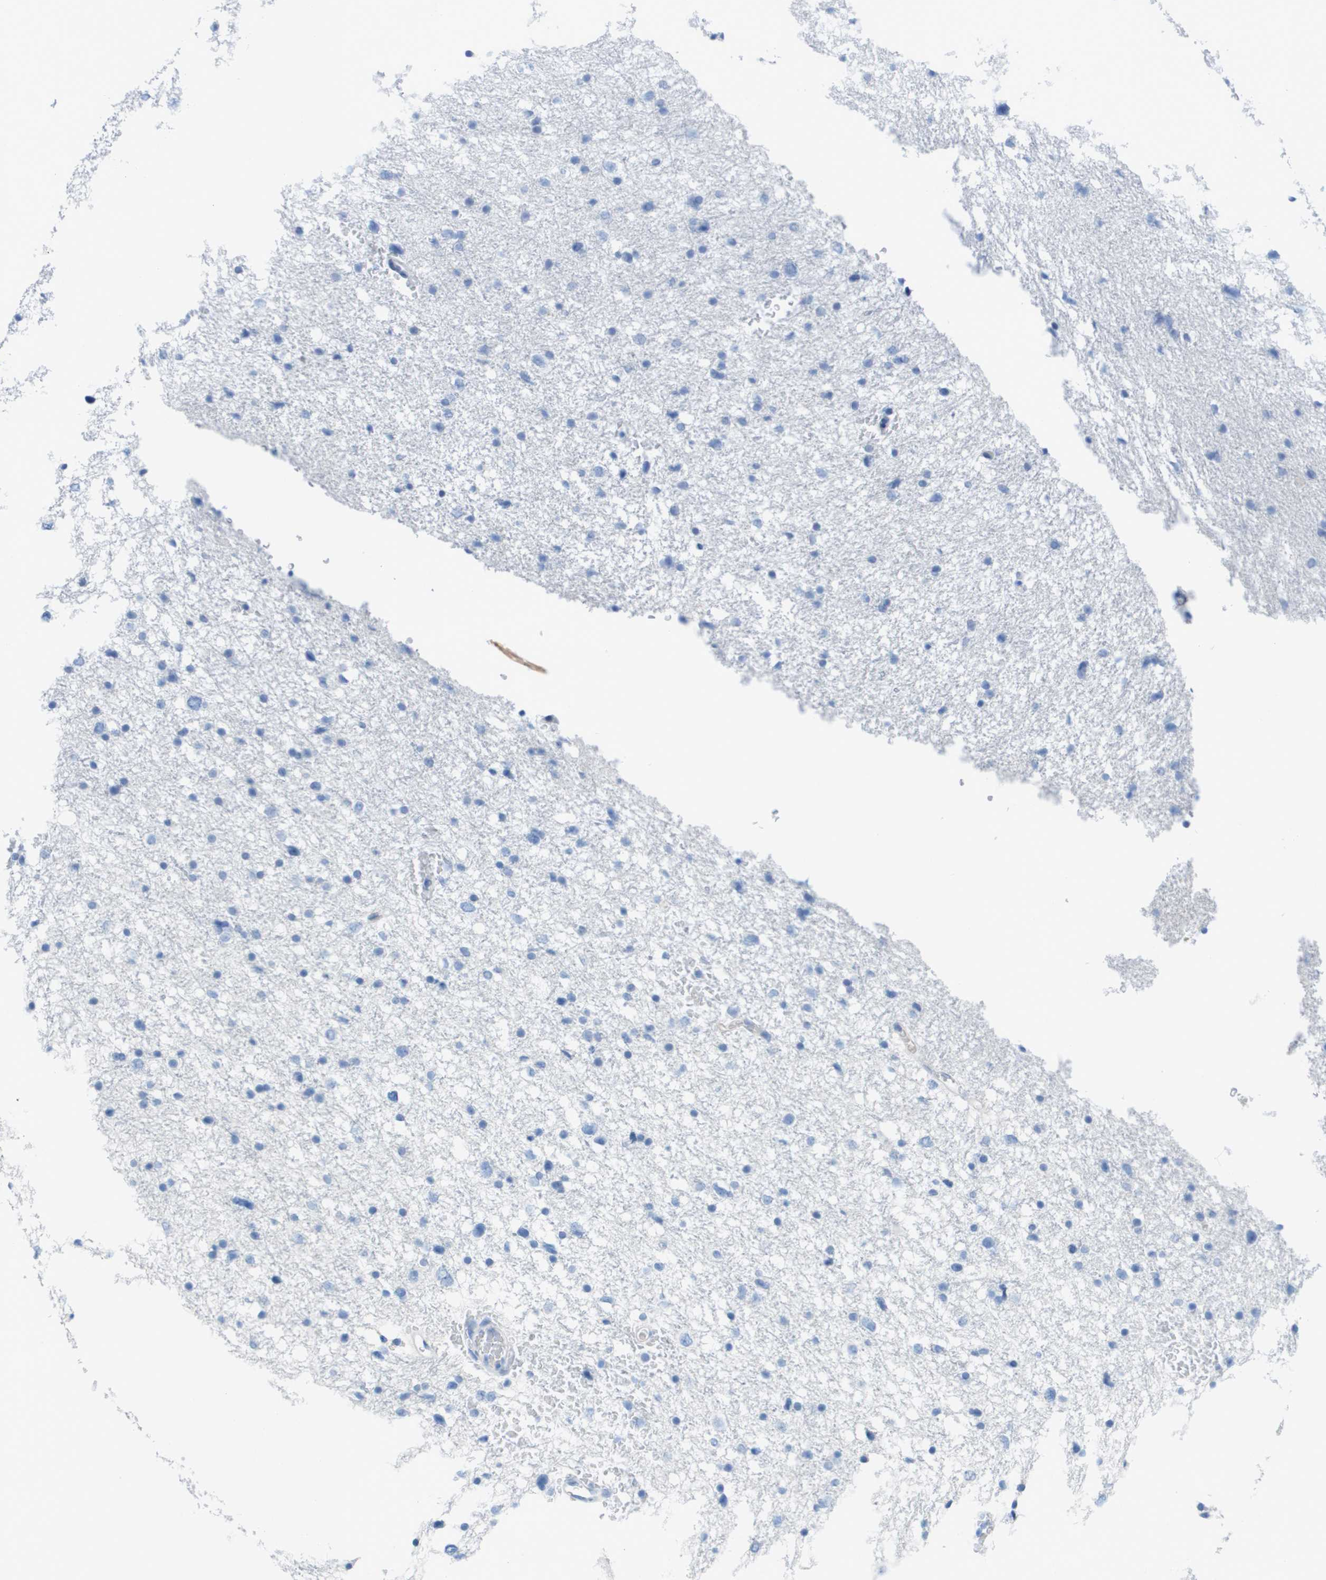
{"staining": {"intensity": "negative", "quantity": "none", "location": "none"}, "tissue": "glioma", "cell_type": "Tumor cells", "image_type": "cancer", "snomed": [{"axis": "morphology", "description": "Glioma, malignant, Low grade"}, {"axis": "topography", "description": "Brain"}], "caption": "The image reveals no staining of tumor cells in malignant low-grade glioma.", "gene": "GPR18", "patient": {"sex": "female", "age": 37}}